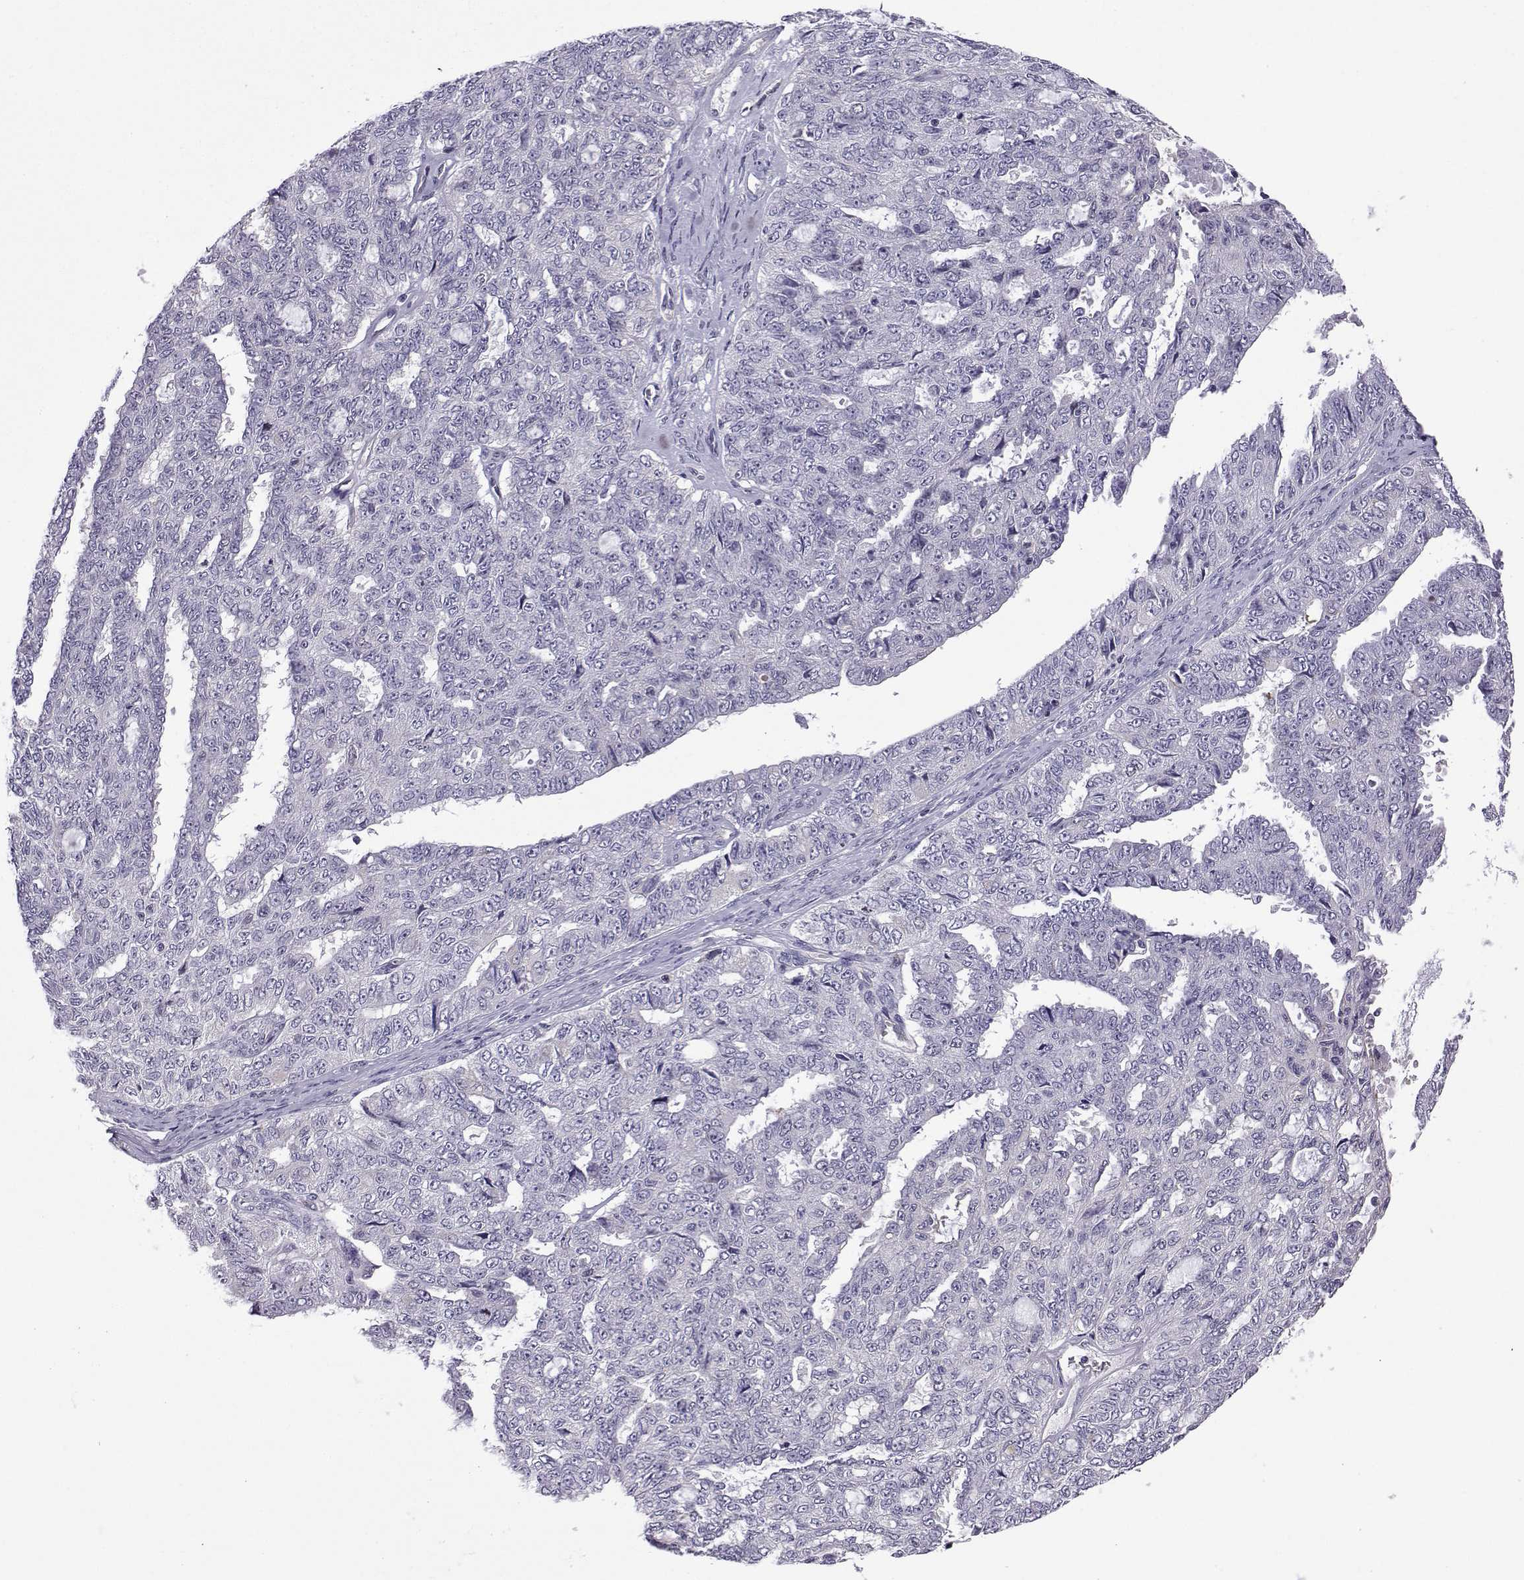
{"staining": {"intensity": "negative", "quantity": "none", "location": "none"}, "tissue": "ovarian cancer", "cell_type": "Tumor cells", "image_type": "cancer", "snomed": [{"axis": "morphology", "description": "Cystadenocarcinoma, serous, NOS"}, {"axis": "topography", "description": "Ovary"}], "caption": "Ovarian cancer was stained to show a protein in brown. There is no significant staining in tumor cells.", "gene": "INCENP", "patient": {"sex": "female", "age": 71}}